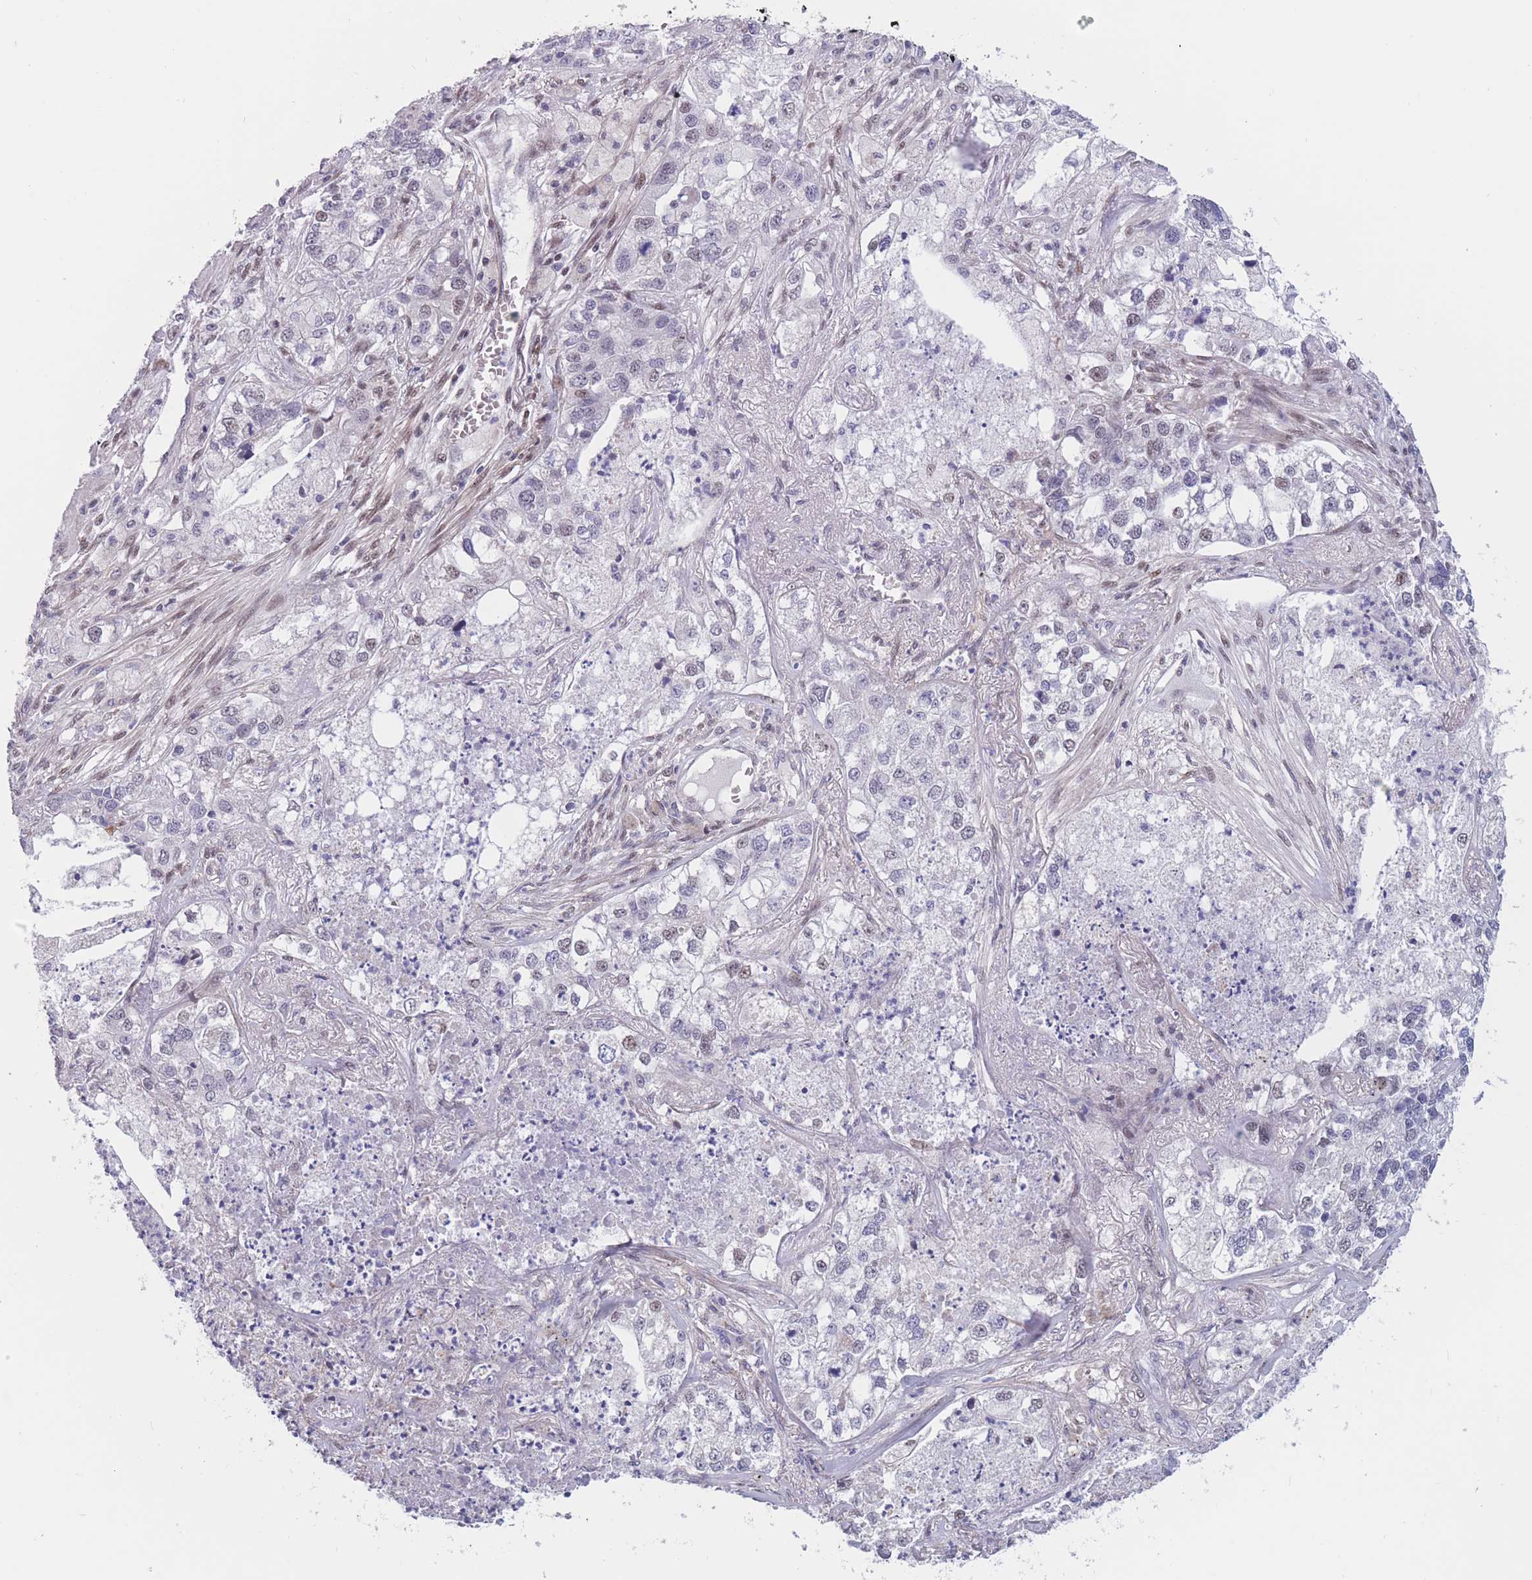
{"staining": {"intensity": "negative", "quantity": "none", "location": "none"}, "tissue": "lung cancer", "cell_type": "Tumor cells", "image_type": "cancer", "snomed": [{"axis": "morphology", "description": "Adenocarcinoma, NOS"}, {"axis": "topography", "description": "Lung"}], "caption": "High magnification brightfield microscopy of adenocarcinoma (lung) stained with DAB (brown) and counterstained with hematoxylin (blue): tumor cells show no significant staining. Brightfield microscopy of immunohistochemistry (IHC) stained with DAB (3,3'-diaminobenzidine) (brown) and hematoxylin (blue), captured at high magnification.", "gene": "BCL9L", "patient": {"sex": "male", "age": 49}}